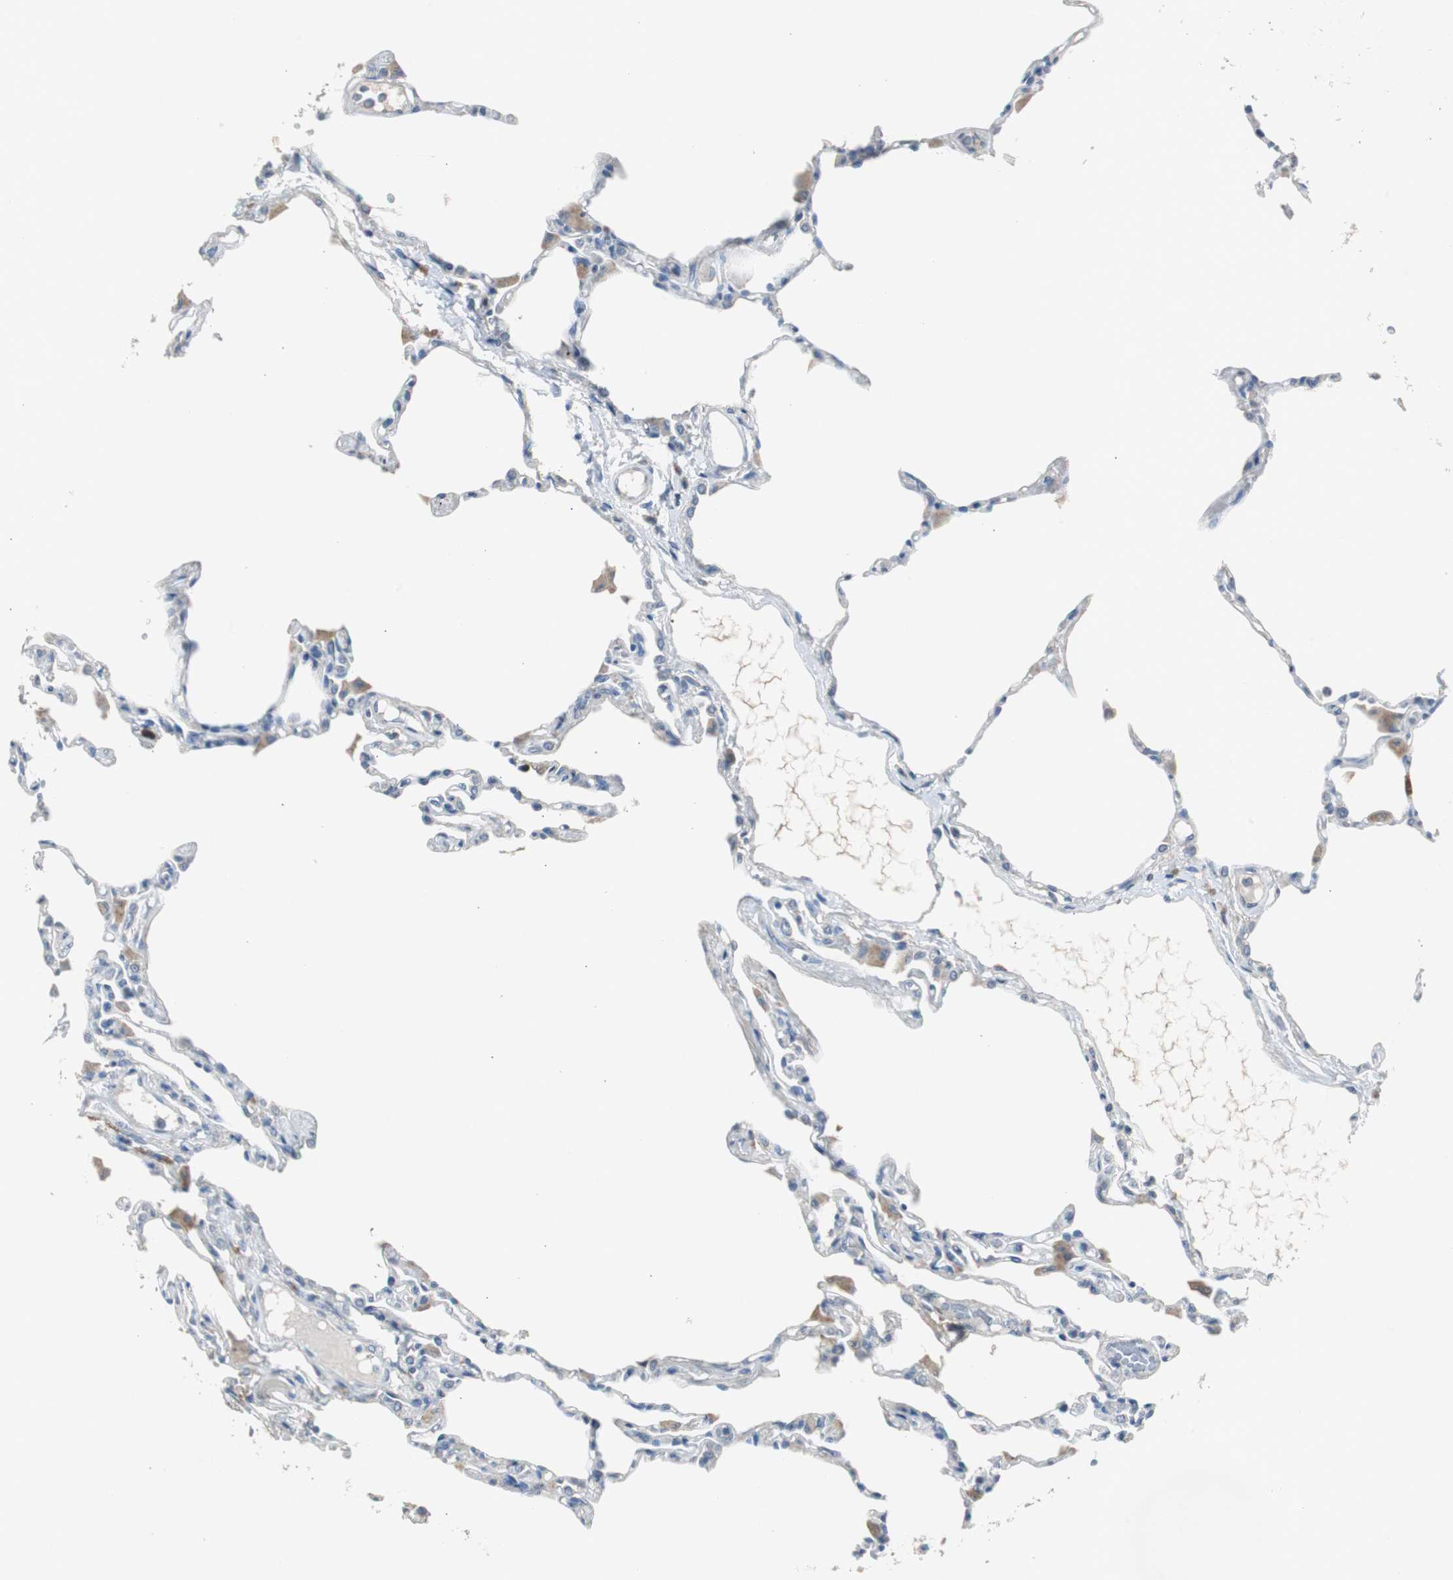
{"staining": {"intensity": "negative", "quantity": "none", "location": "none"}, "tissue": "lung", "cell_type": "Alveolar cells", "image_type": "normal", "snomed": [{"axis": "morphology", "description": "Normal tissue, NOS"}, {"axis": "topography", "description": "Lung"}], "caption": "This is a micrograph of IHC staining of normal lung, which shows no positivity in alveolar cells. The staining is performed using DAB (3,3'-diaminobenzidine) brown chromogen with nuclei counter-stained in using hematoxylin.", "gene": "TK1", "patient": {"sex": "female", "age": 49}}